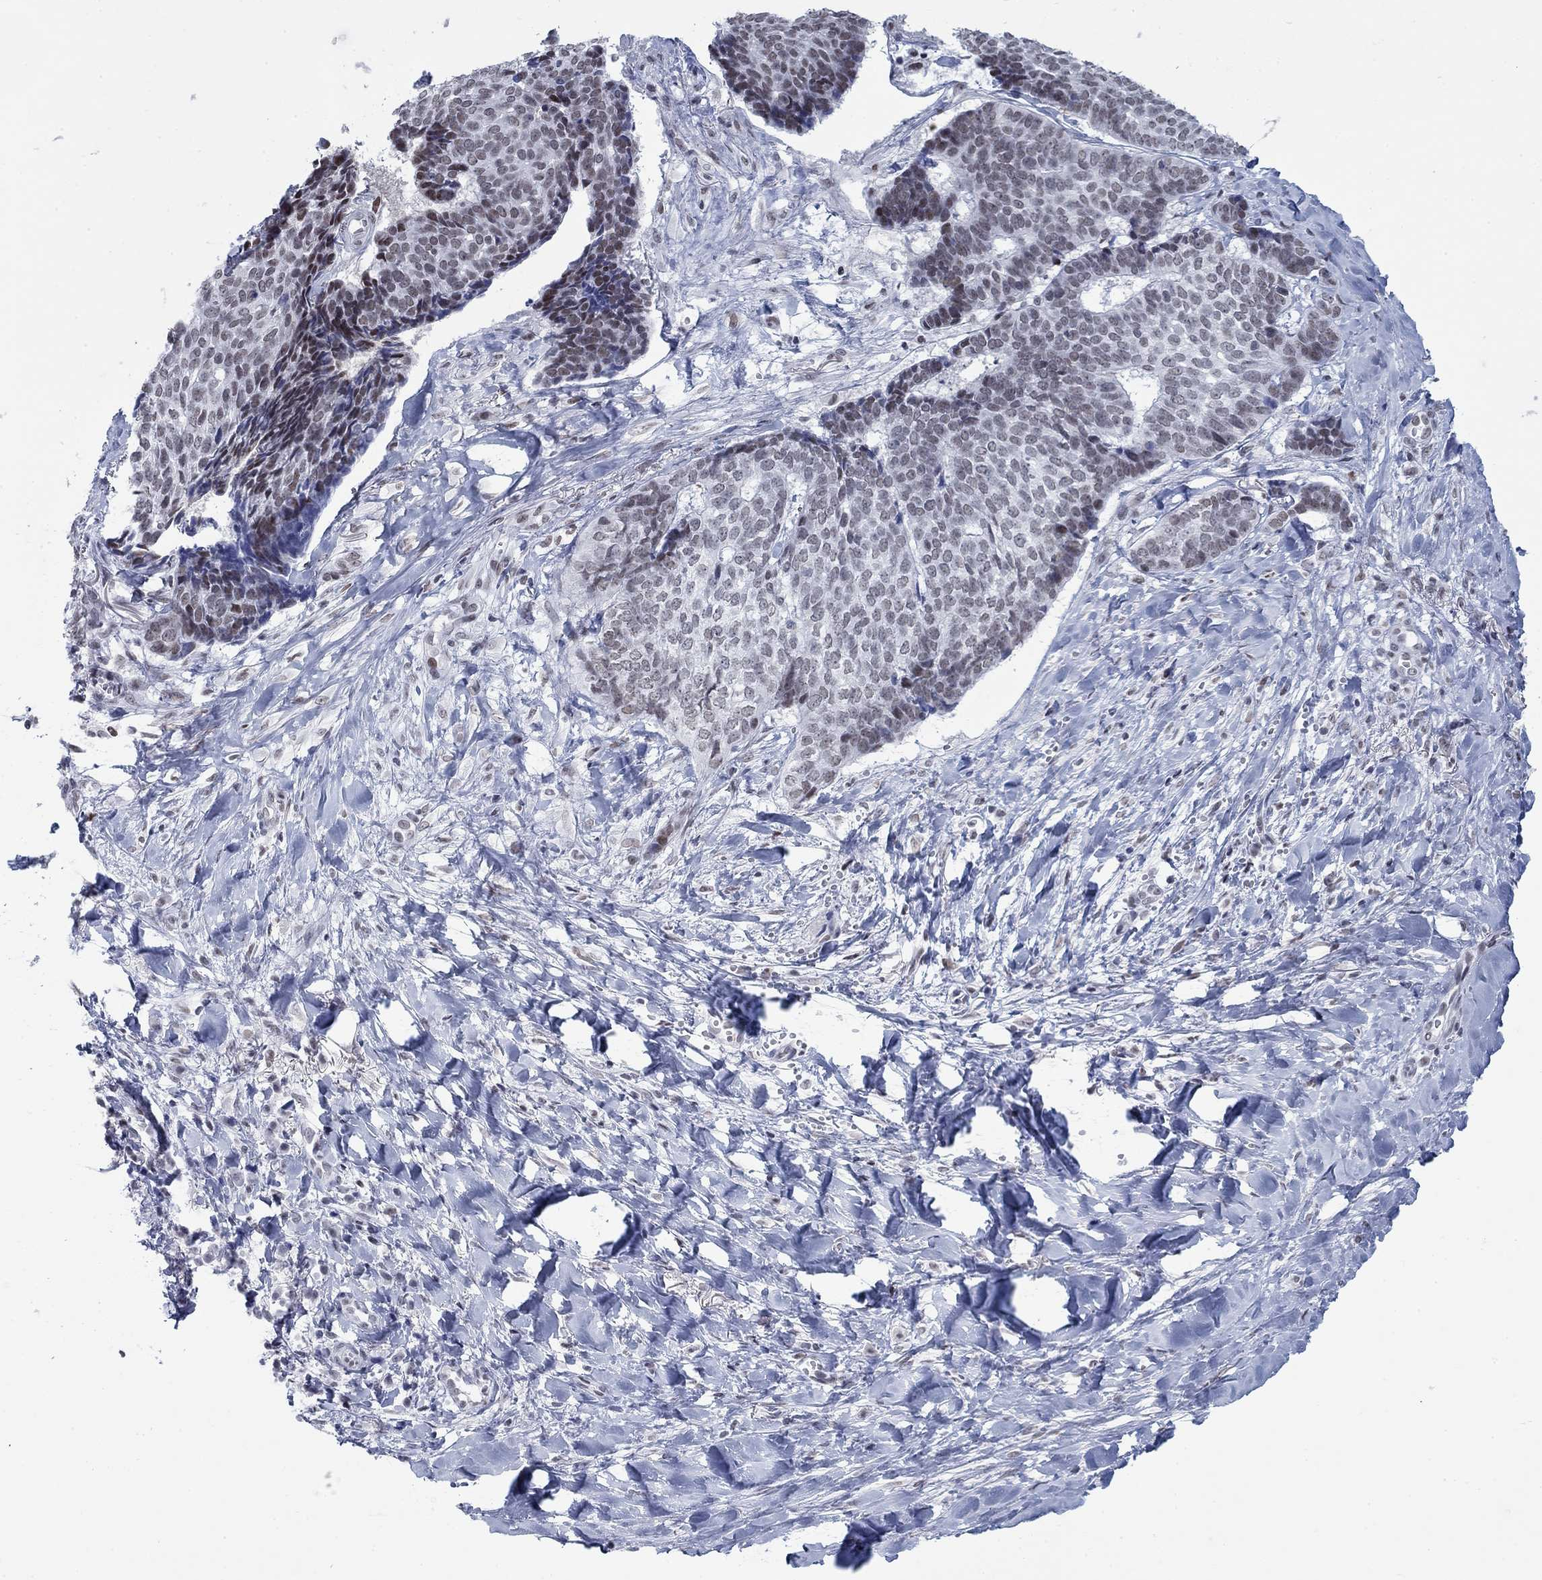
{"staining": {"intensity": "weak", "quantity": "<25%", "location": "nuclear"}, "tissue": "skin cancer", "cell_type": "Tumor cells", "image_type": "cancer", "snomed": [{"axis": "morphology", "description": "Basal cell carcinoma"}, {"axis": "topography", "description": "Skin"}], "caption": "This photomicrograph is of skin basal cell carcinoma stained with IHC to label a protein in brown with the nuclei are counter-stained blue. There is no positivity in tumor cells.", "gene": "NPAS3", "patient": {"sex": "male", "age": 86}}